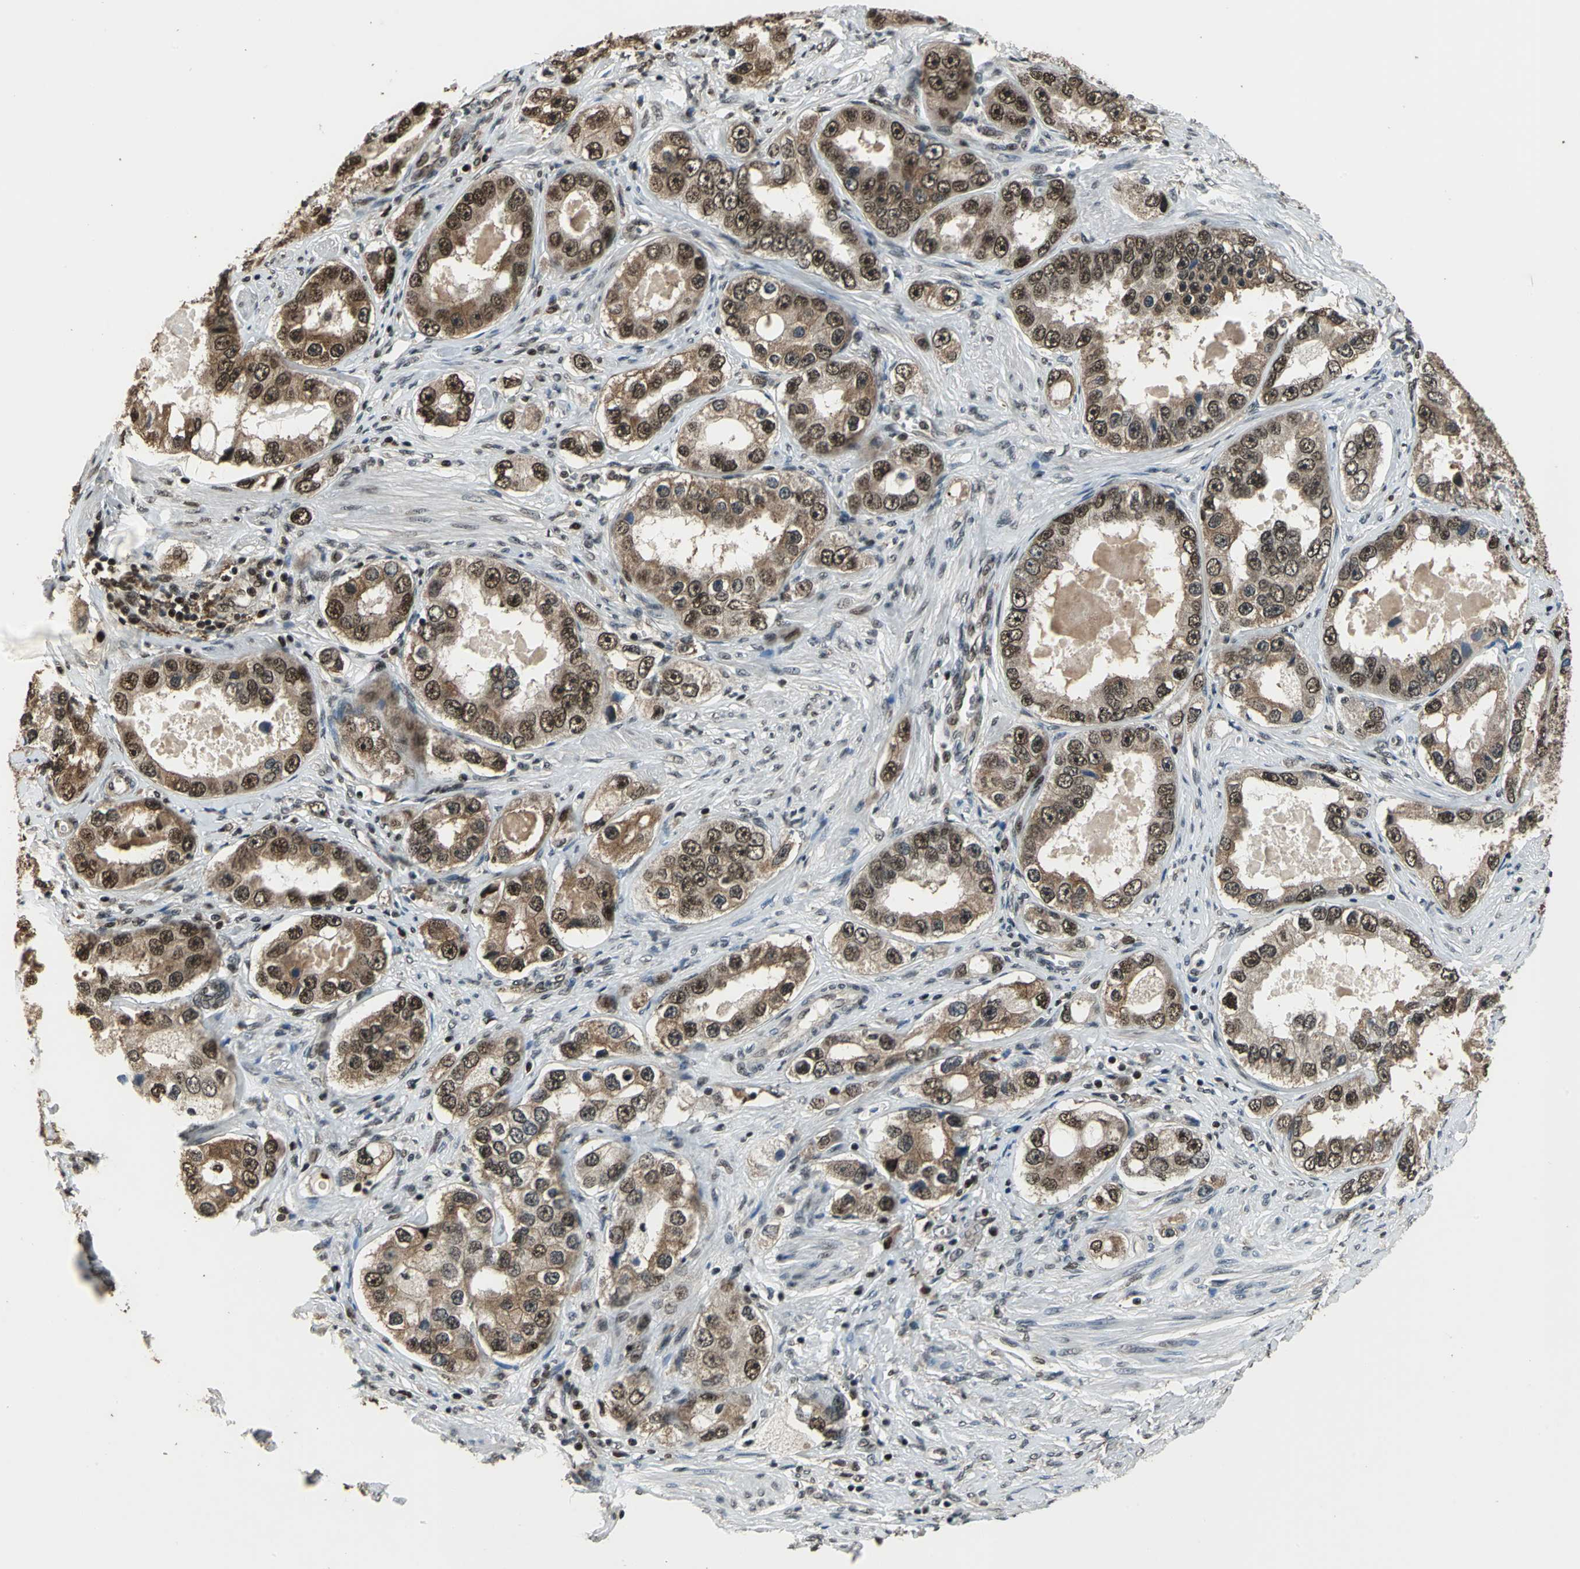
{"staining": {"intensity": "moderate", "quantity": ">75%", "location": "nuclear"}, "tissue": "prostate cancer", "cell_type": "Tumor cells", "image_type": "cancer", "snomed": [{"axis": "morphology", "description": "Adenocarcinoma, High grade"}, {"axis": "topography", "description": "Prostate"}], "caption": "This is an image of immunohistochemistry (IHC) staining of prostate adenocarcinoma (high-grade), which shows moderate expression in the nuclear of tumor cells.", "gene": "MIS18BP1", "patient": {"sex": "male", "age": 63}}